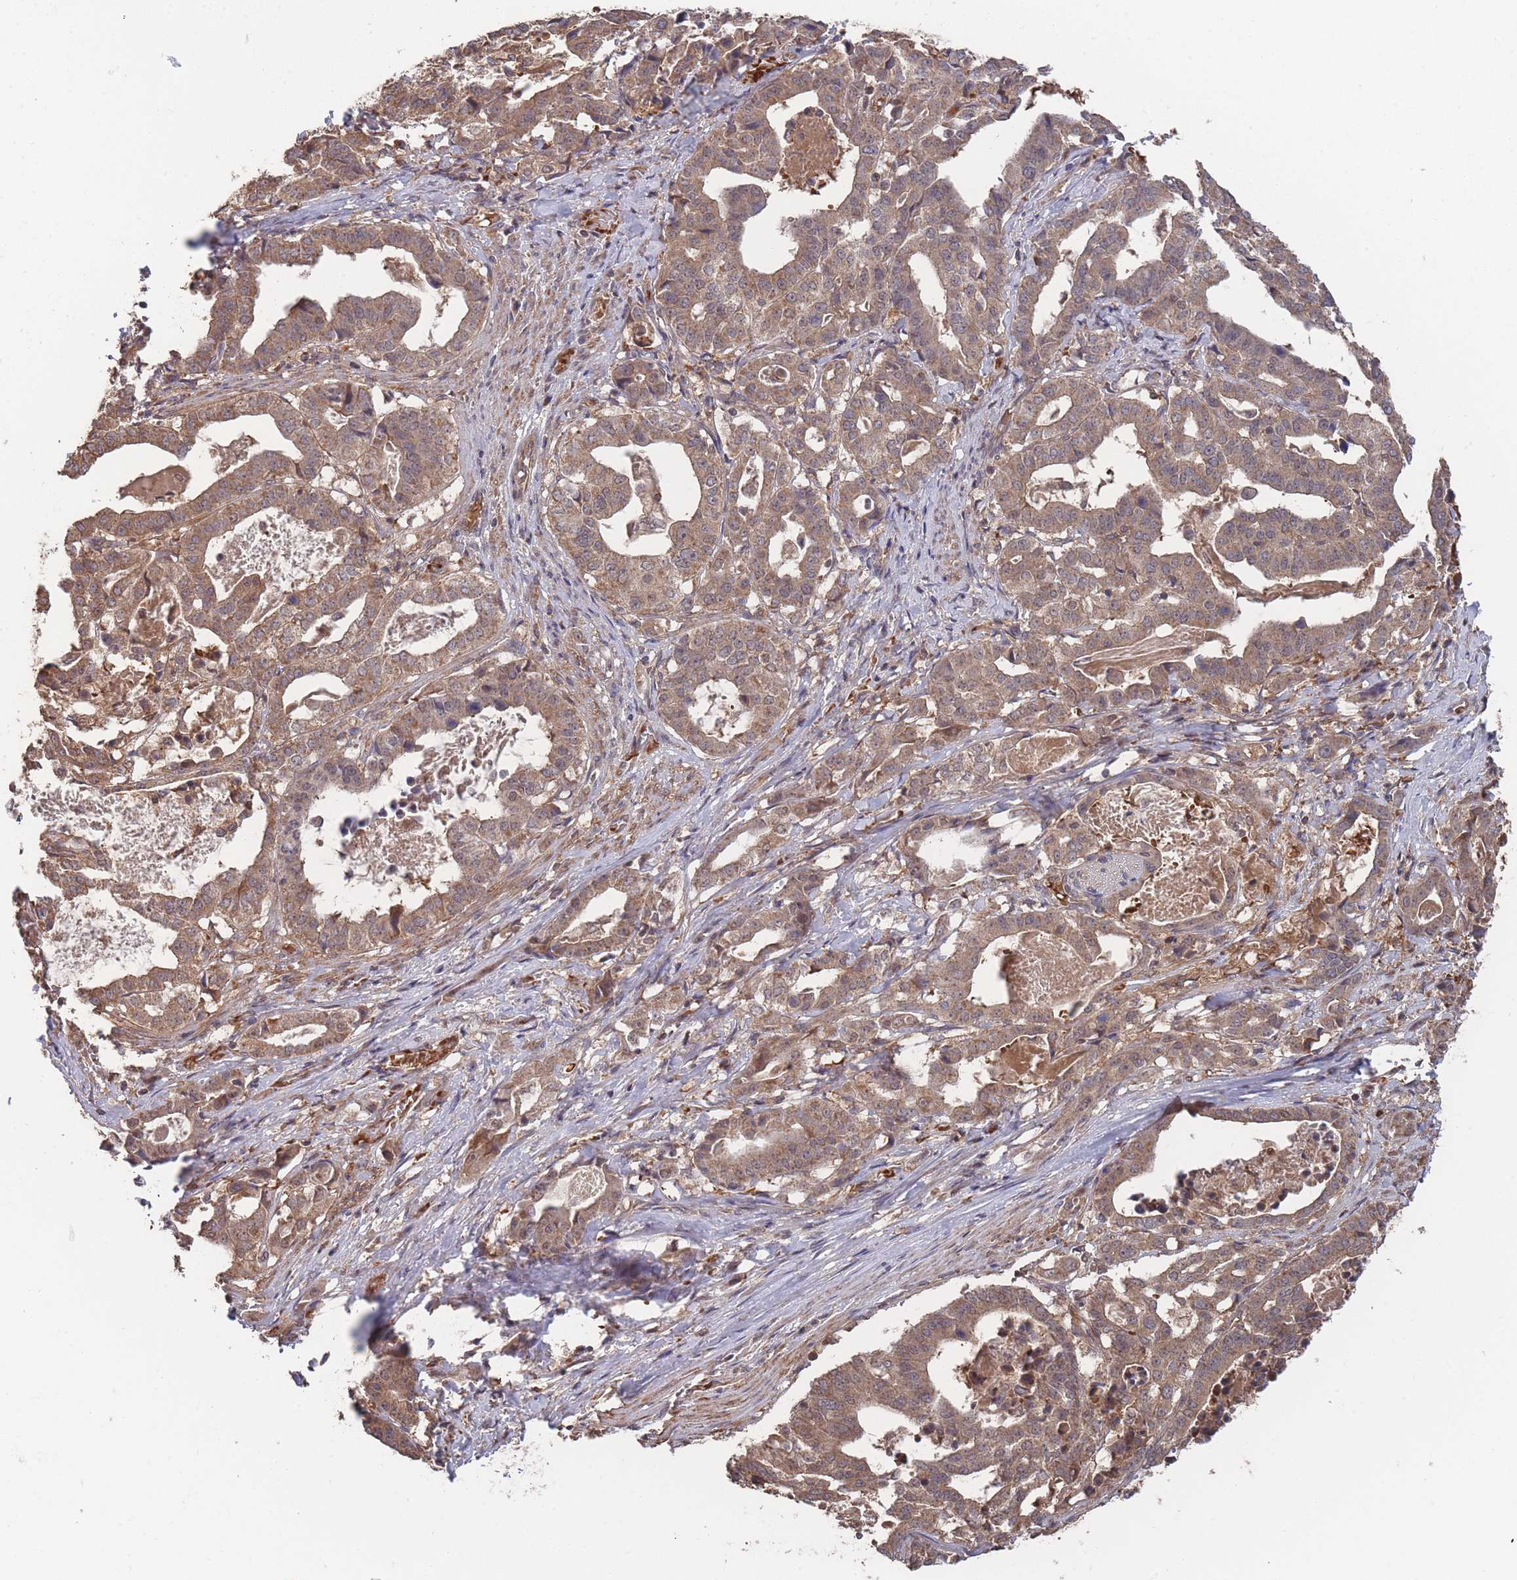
{"staining": {"intensity": "moderate", "quantity": ">75%", "location": "cytoplasmic/membranous"}, "tissue": "stomach cancer", "cell_type": "Tumor cells", "image_type": "cancer", "snomed": [{"axis": "morphology", "description": "Adenocarcinoma, NOS"}, {"axis": "topography", "description": "Stomach"}], "caption": "Stomach adenocarcinoma was stained to show a protein in brown. There is medium levels of moderate cytoplasmic/membranous expression in approximately >75% of tumor cells.", "gene": "SF3B1", "patient": {"sex": "male", "age": 48}}